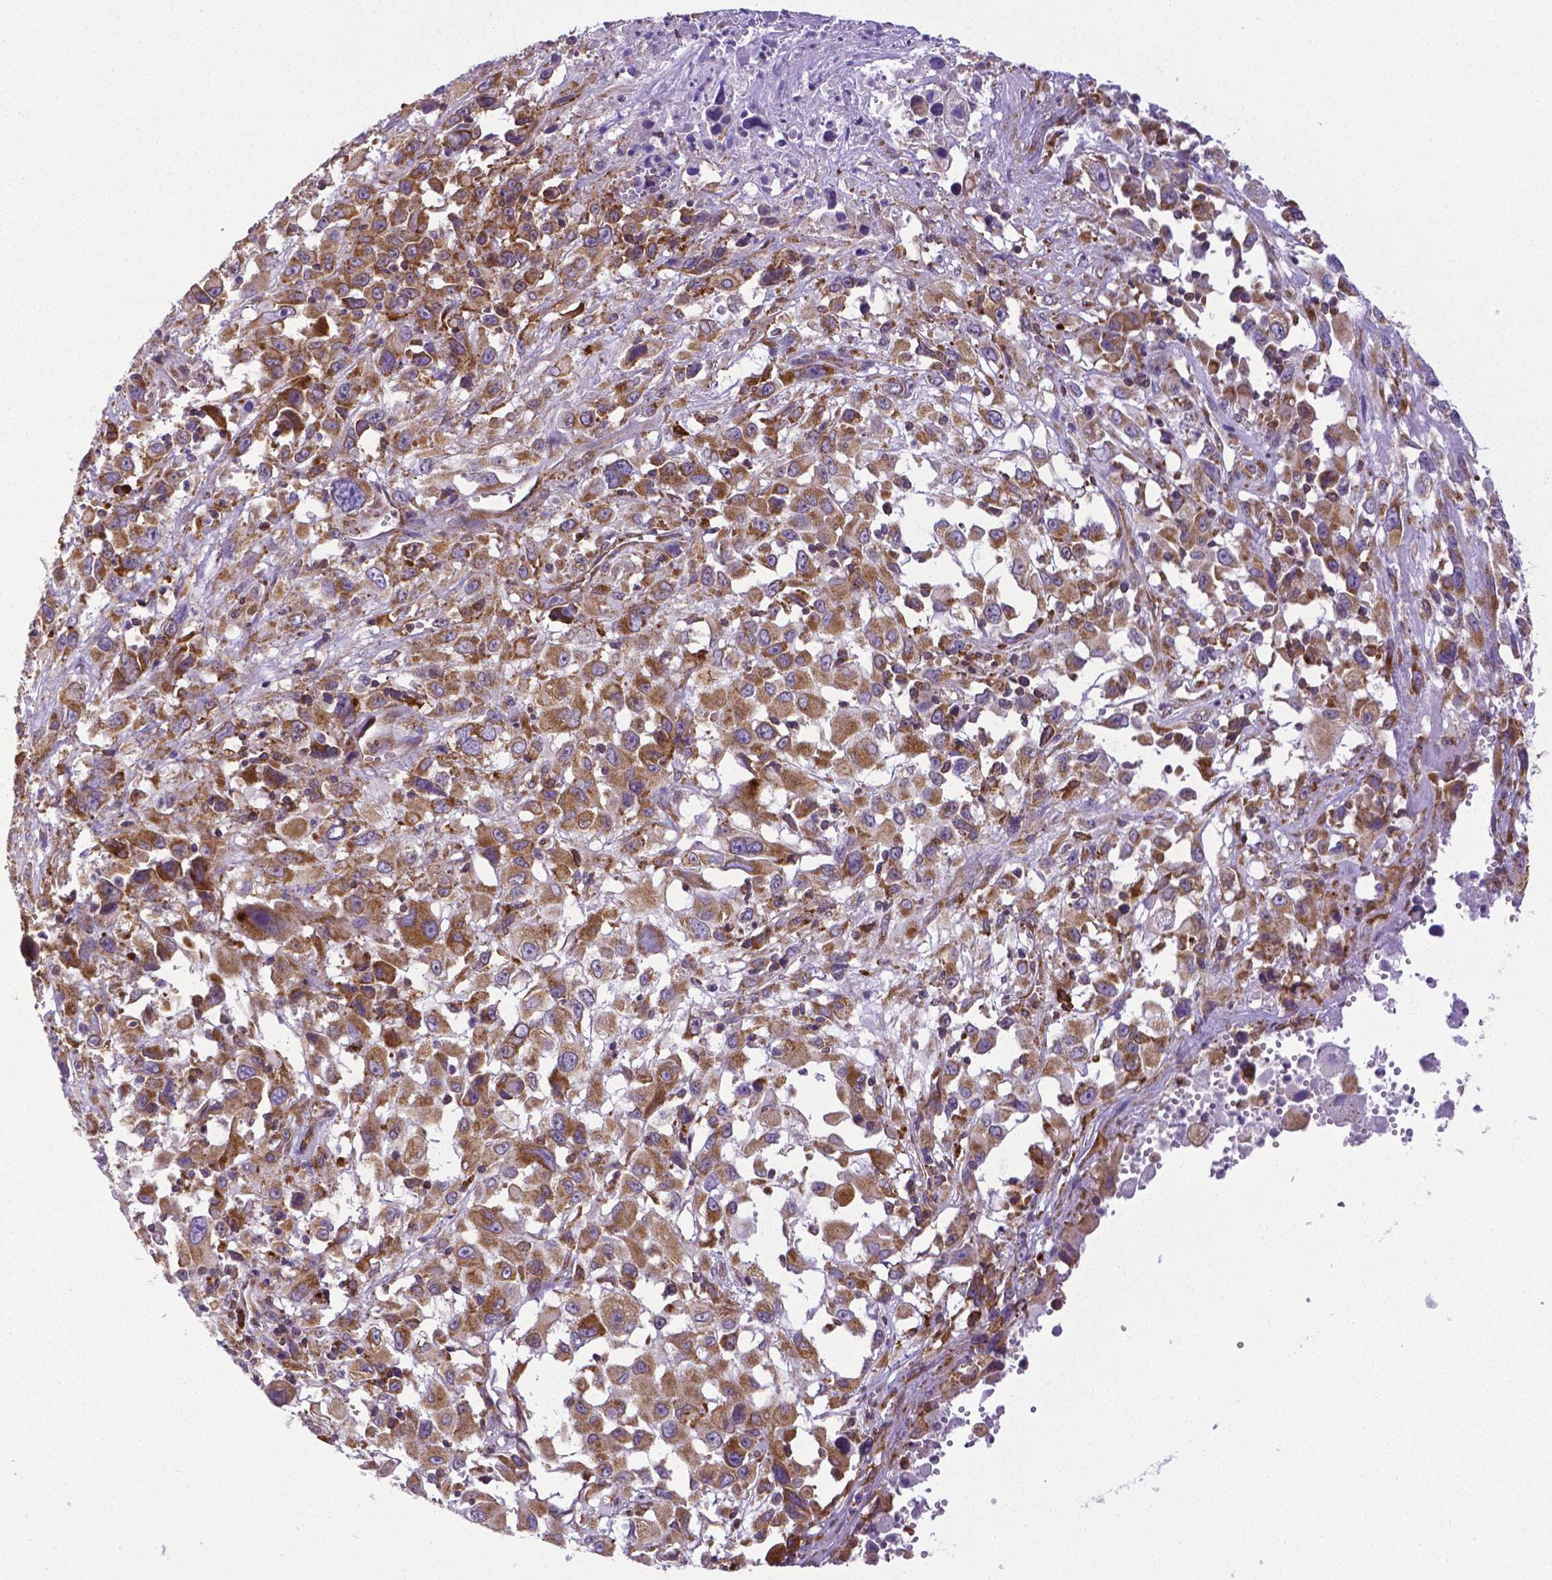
{"staining": {"intensity": "moderate", "quantity": ">75%", "location": "cytoplasmic/membranous"}, "tissue": "melanoma", "cell_type": "Tumor cells", "image_type": "cancer", "snomed": [{"axis": "morphology", "description": "Malignant melanoma, Metastatic site"}, {"axis": "topography", "description": "Soft tissue"}], "caption": "Immunohistochemistry image of neoplastic tissue: human malignant melanoma (metastatic site) stained using IHC reveals medium levels of moderate protein expression localized specifically in the cytoplasmic/membranous of tumor cells, appearing as a cytoplasmic/membranous brown color.", "gene": "MTDH", "patient": {"sex": "male", "age": 50}}